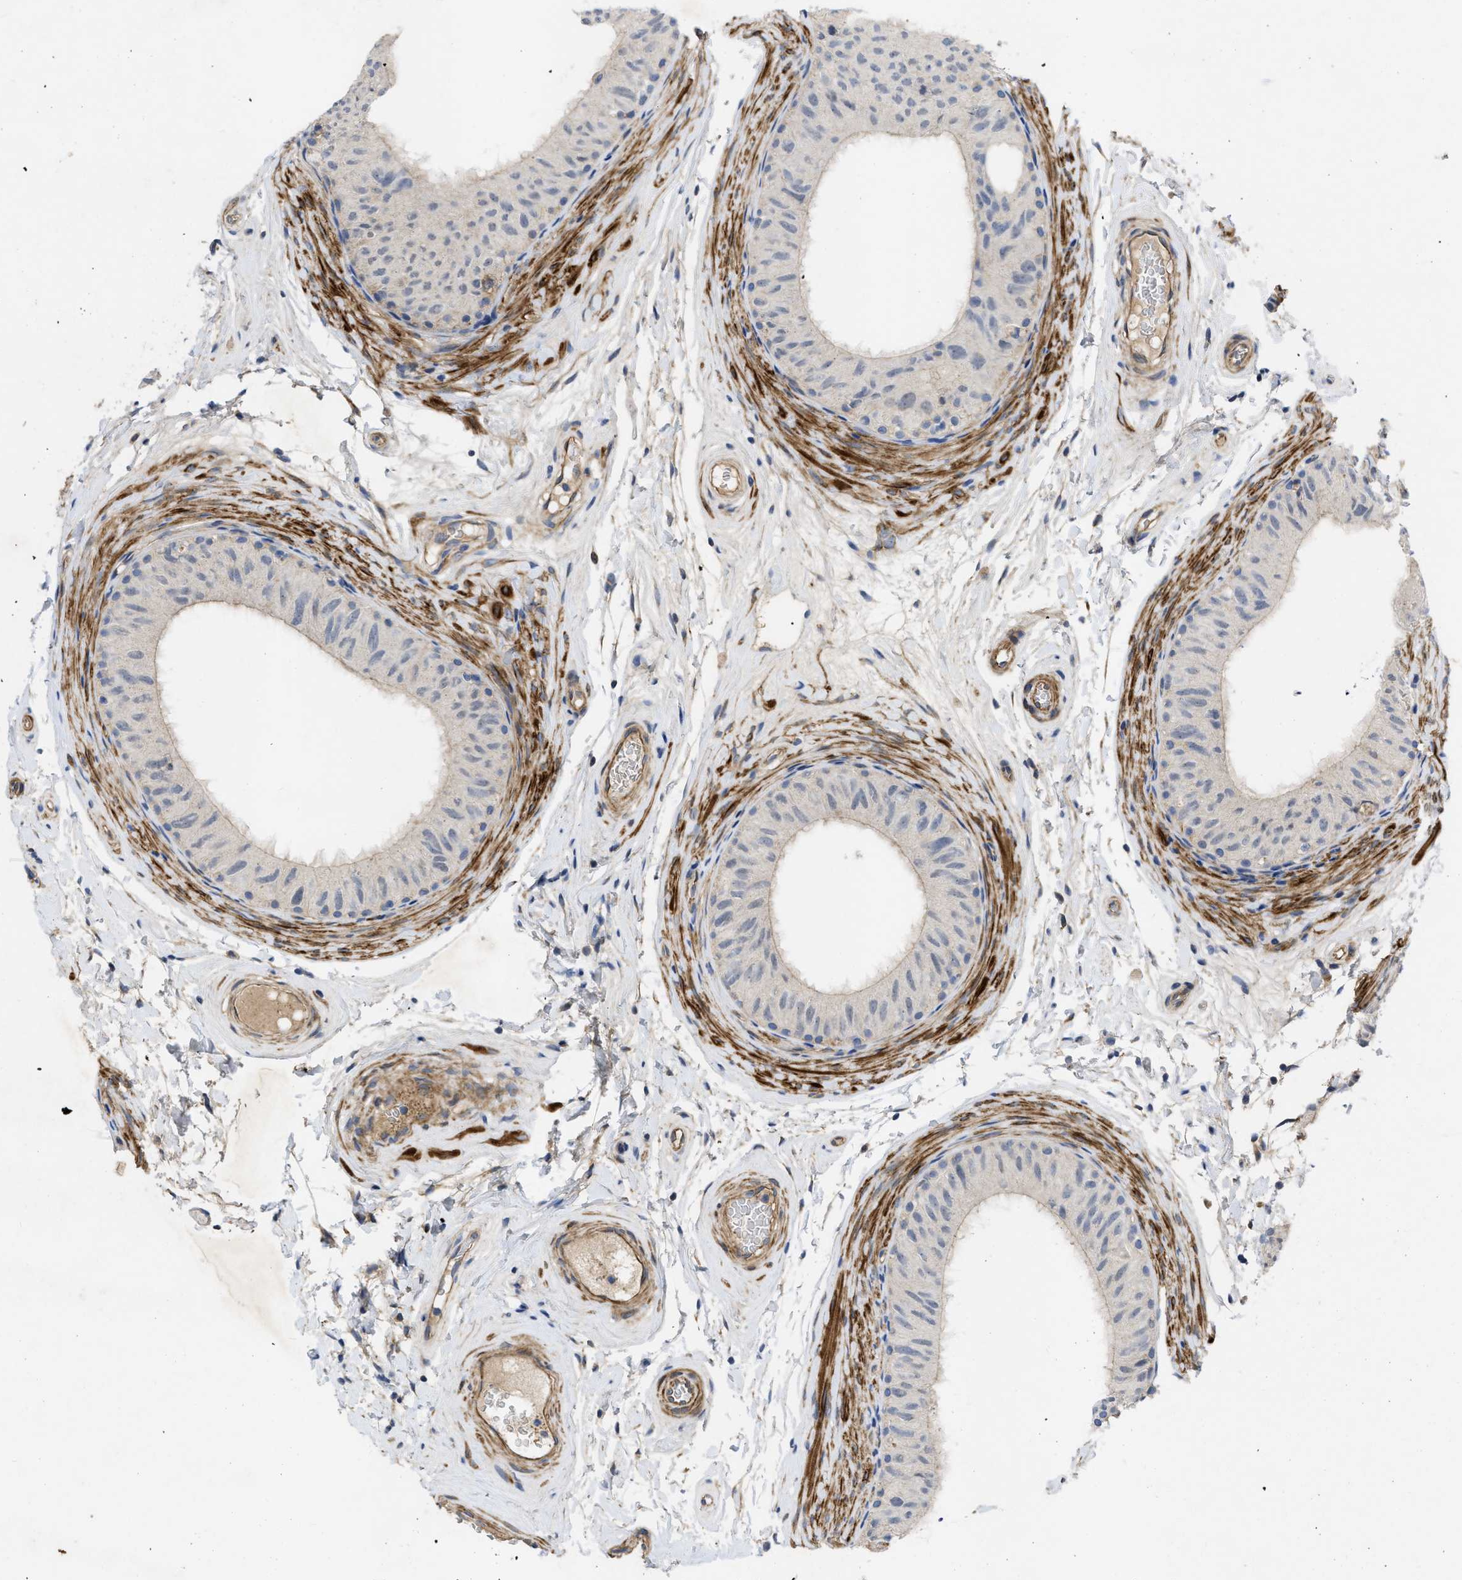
{"staining": {"intensity": "weak", "quantity": "<25%", "location": "cytoplasmic/membranous"}, "tissue": "epididymis", "cell_type": "Glandular cells", "image_type": "normal", "snomed": [{"axis": "morphology", "description": "Normal tissue, NOS"}, {"axis": "topography", "description": "Epididymis"}], "caption": "Epididymis was stained to show a protein in brown. There is no significant expression in glandular cells. The staining is performed using DAB (3,3'-diaminobenzidine) brown chromogen with nuclei counter-stained in using hematoxylin.", "gene": "ARHGEF26", "patient": {"sex": "male", "age": 34}}